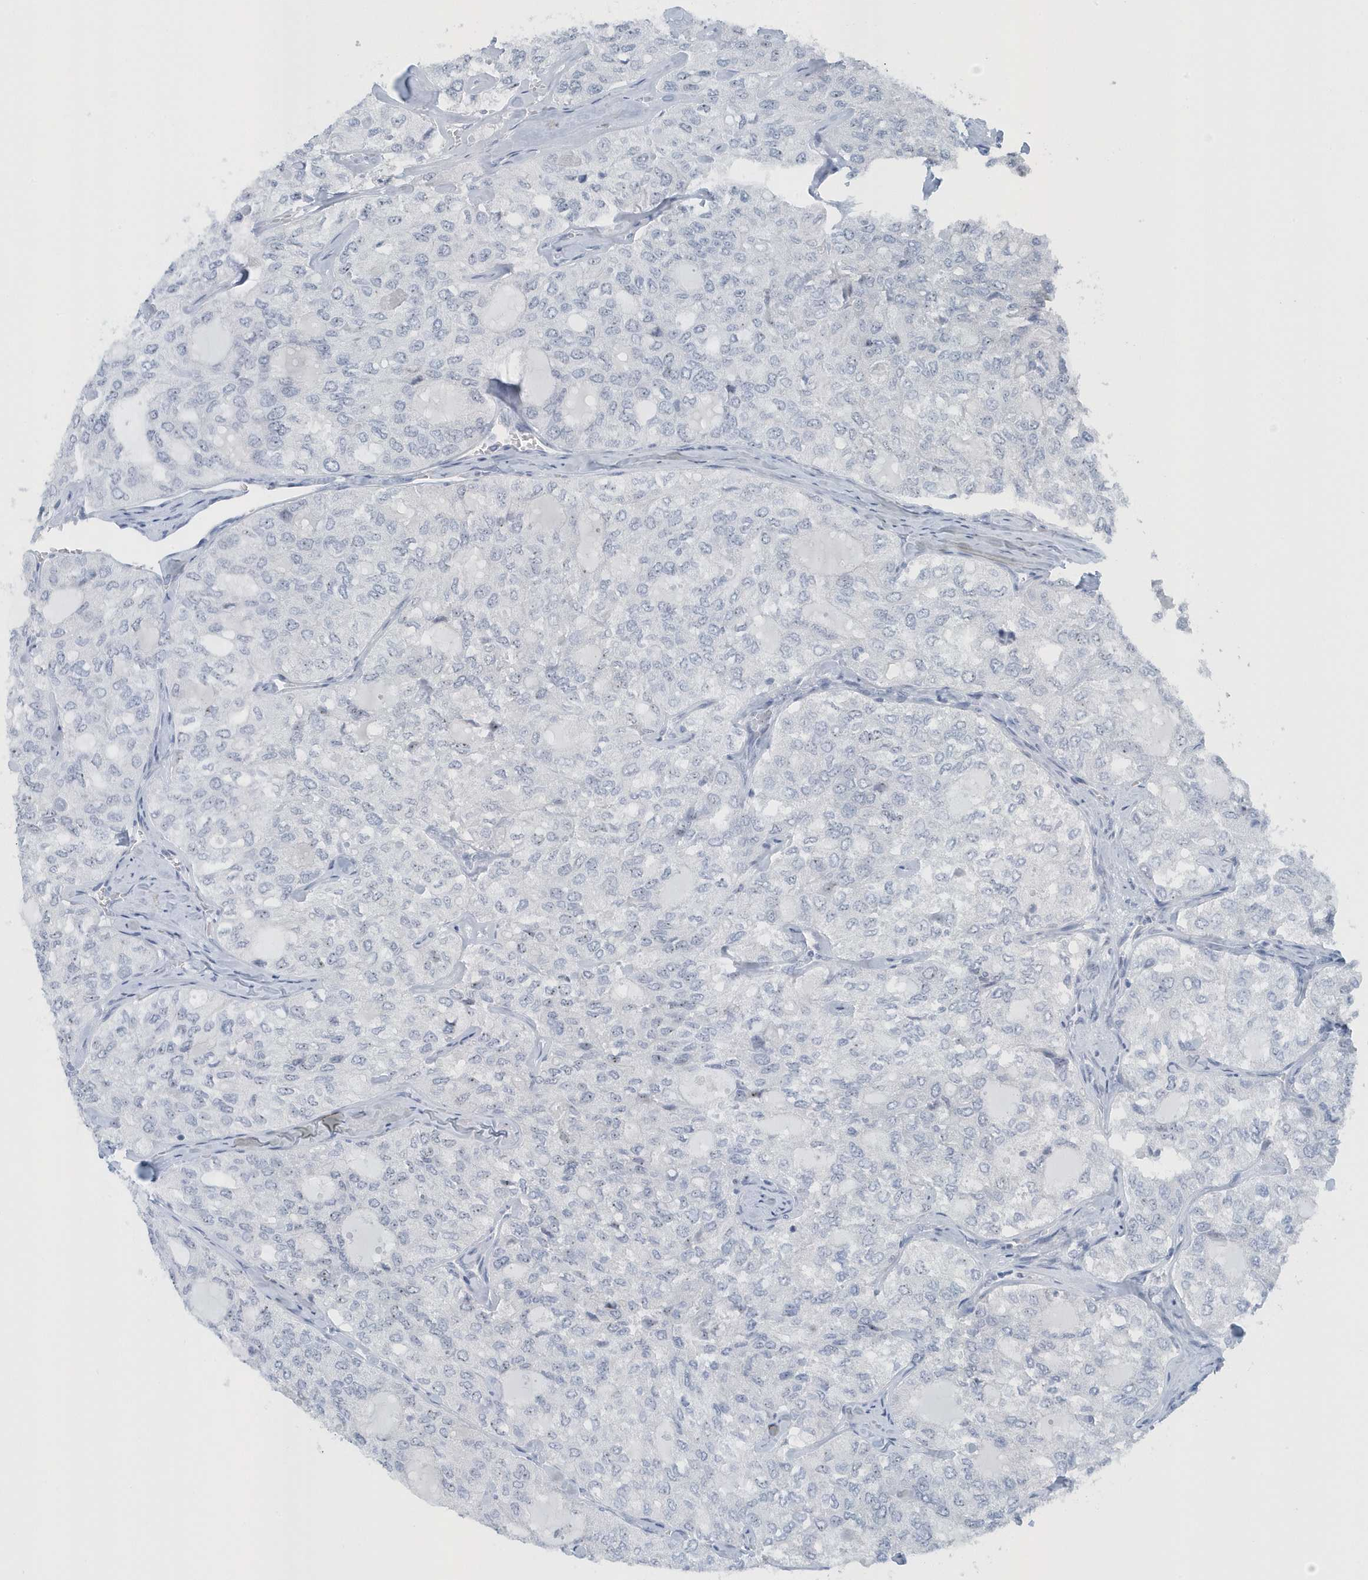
{"staining": {"intensity": "negative", "quantity": "none", "location": "none"}, "tissue": "thyroid cancer", "cell_type": "Tumor cells", "image_type": "cancer", "snomed": [{"axis": "morphology", "description": "Follicular adenoma carcinoma, NOS"}, {"axis": "topography", "description": "Thyroid gland"}], "caption": "The IHC image has no significant staining in tumor cells of thyroid follicular adenoma carcinoma tissue. (Stains: DAB IHC with hematoxylin counter stain, Microscopy: brightfield microscopy at high magnification).", "gene": "RPF2", "patient": {"sex": "male", "age": 75}}